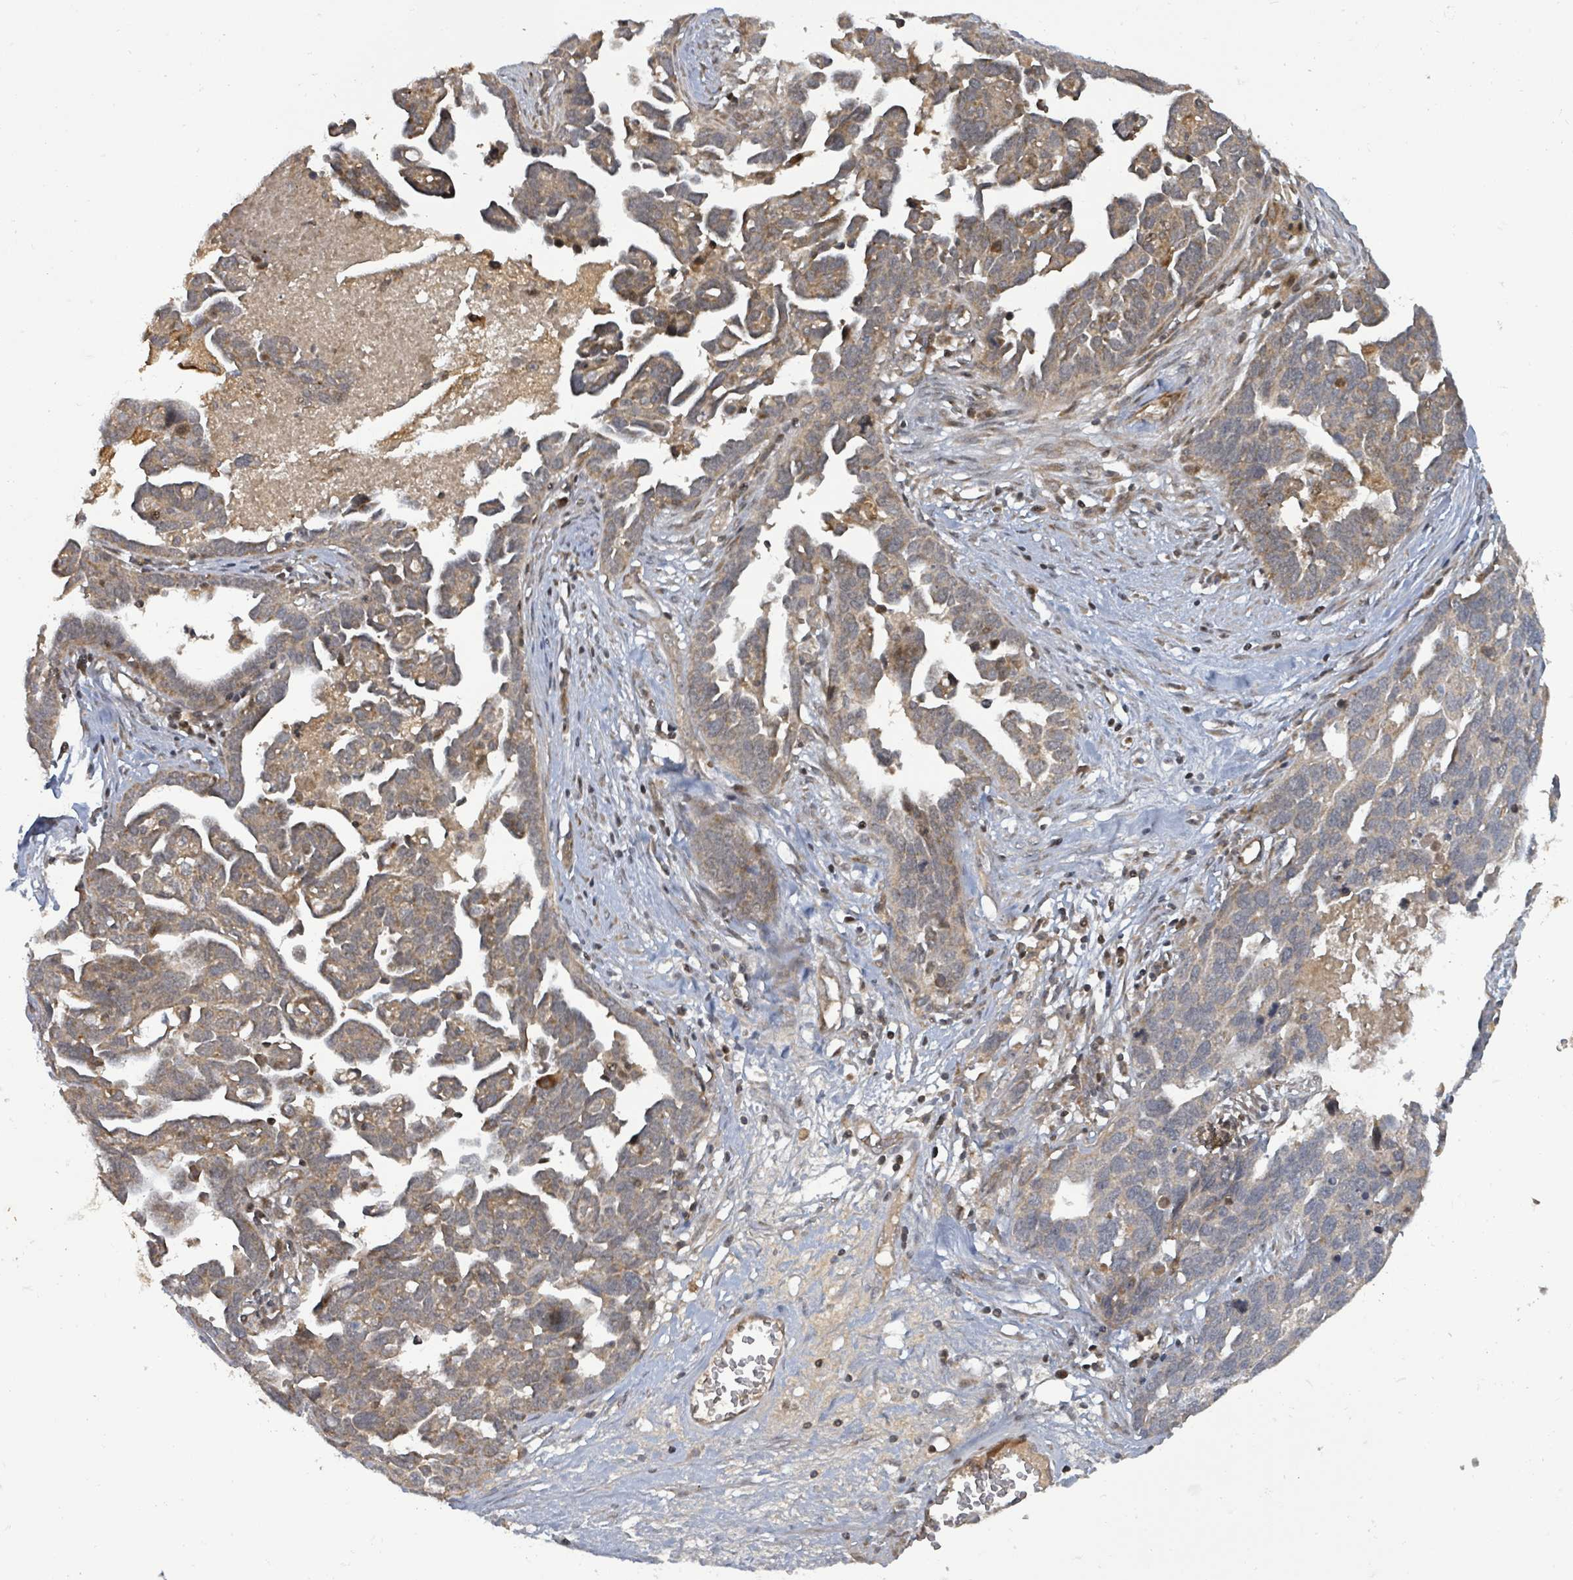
{"staining": {"intensity": "moderate", "quantity": ">75%", "location": "cytoplasmic/membranous"}, "tissue": "ovarian cancer", "cell_type": "Tumor cells", "image_type": "cancer", "snomed": [{"axis": "morphology", "description": "Cystadenocarcinoma, serous, NOS"}, {"axis": "topography", "description": "Ovary"}], "caption": "Protein staining reveals moderate cytoplasmic/membranous expression in approximately >75% of tumor cells in ovarian cancer (serous cystadenocarcinoma).", "gene": "ITGA11", "patient": {"sex": "female", "age": 54}}